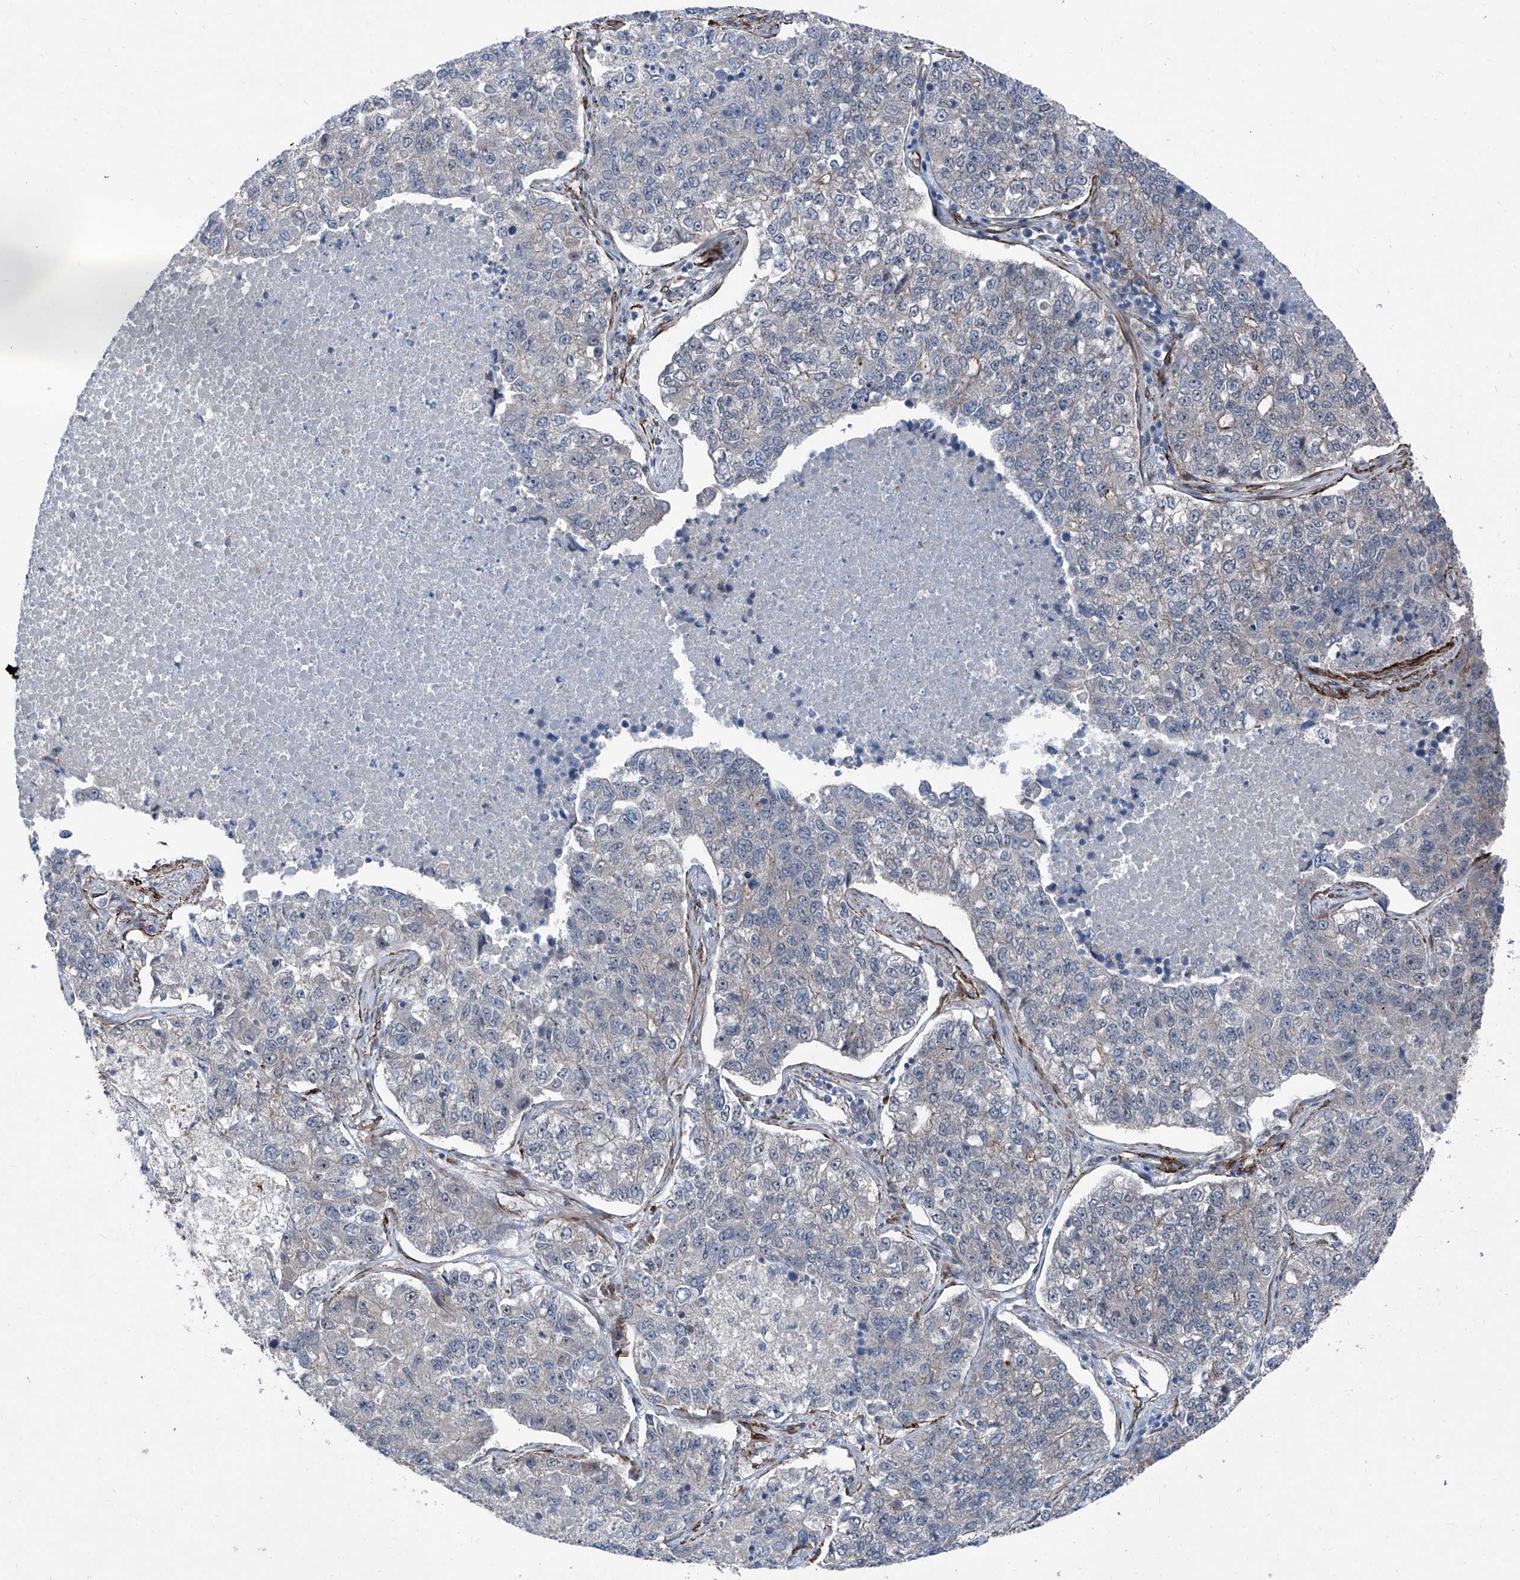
{"staining": {"intensity": "negative", "quantity": "none", "location": "none"}, "tissue": "lung cancer", "cell_type": "Tumor cells", "image_type": "cancer", "snomed": [{"axis": "morphology", "description": "Adenocarcinoma, NOS"}, {"axis": "topography", "description": "Lung"}], "caption": "Tumor cells are negative for protein expression in human lung cancer.", "gene": "COA7", "patient": {"sex": "male", "age": 49}}